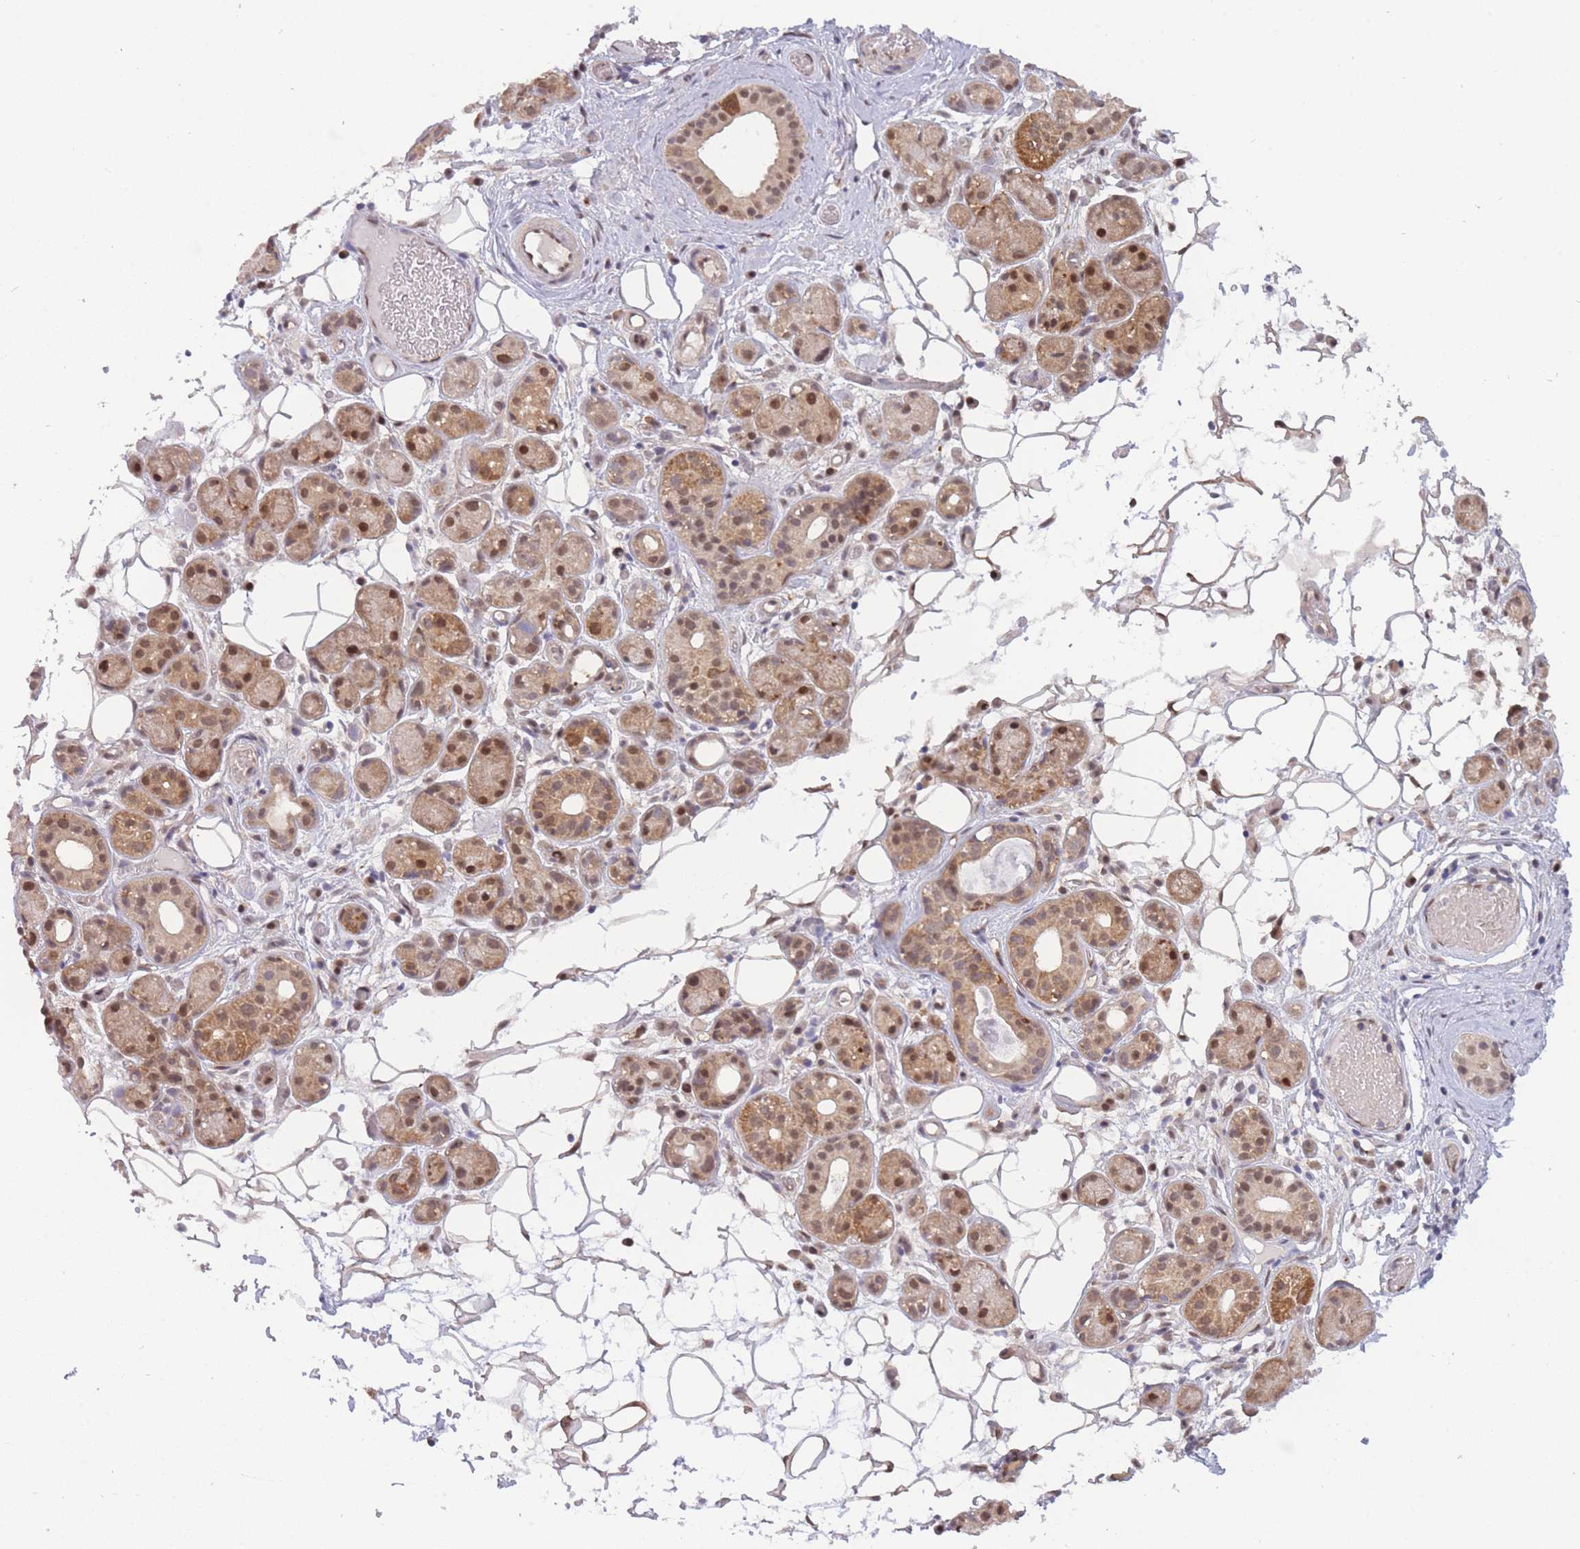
{"staining": {"intensity": "moderate", "quantity": ">75%", "location": "cytoplasmic/membranous,nuclear"}, "tissue": "salivary gland", "cell_type": "Glandular cells", "image_type": "normal", "snomed": [{"axis": "morphology", "description": "Normal tissue, NOS"}, {"axis": "topography", "description": "Salivary gland"}], "caption": "Moderate cytoplasmic/membranous,nuclear protein staining is appreciated in approximately >75% of glandular cells in salivary gland. (DAB (3,3'-diaminobenzidine) = brown stain, brightfield microscopy at high magnification).", "gene": "NSFL1C", "patient": {"sex": "male", "age": 82}}